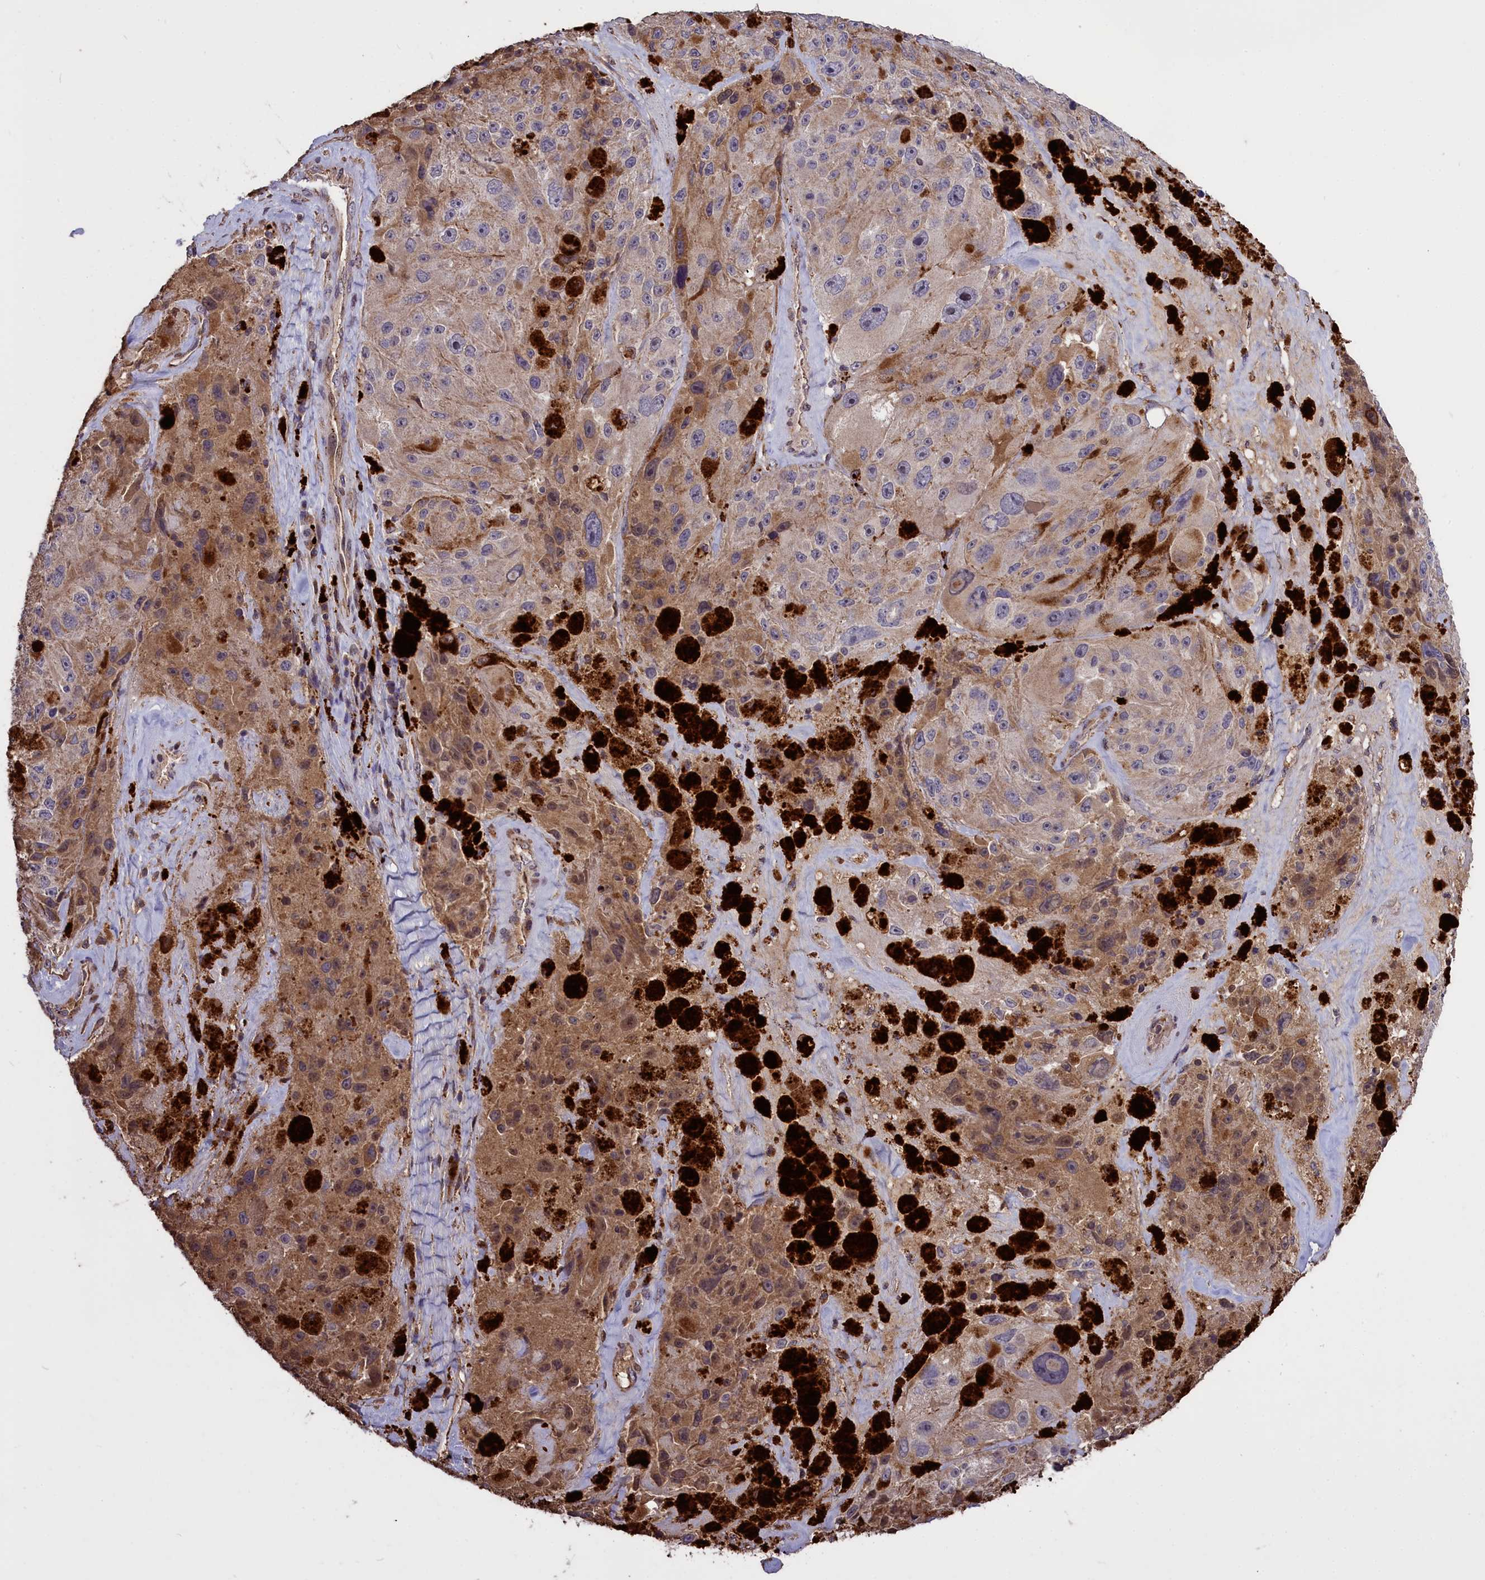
{"staining": {"intensity": "moderate", "quantity": "<25%", "location": "cytoplasmic/membranous"}, "tissue": "melanoma", "cell_type": "Tumor cells", "image_type": "cancer", "snomed": [{"axis": "morphology", "description": "Malignant melanoma, Metastatic site"}, {"axis": "topography", "description": "Lymph node"}], "caption": "Protein staining displays moderate cytoplasmic/membranous positivity in about <25% of tumor cells in melanoma.", "gene": "CLRN2", "patient": {"sex": "male", "age": 62}}